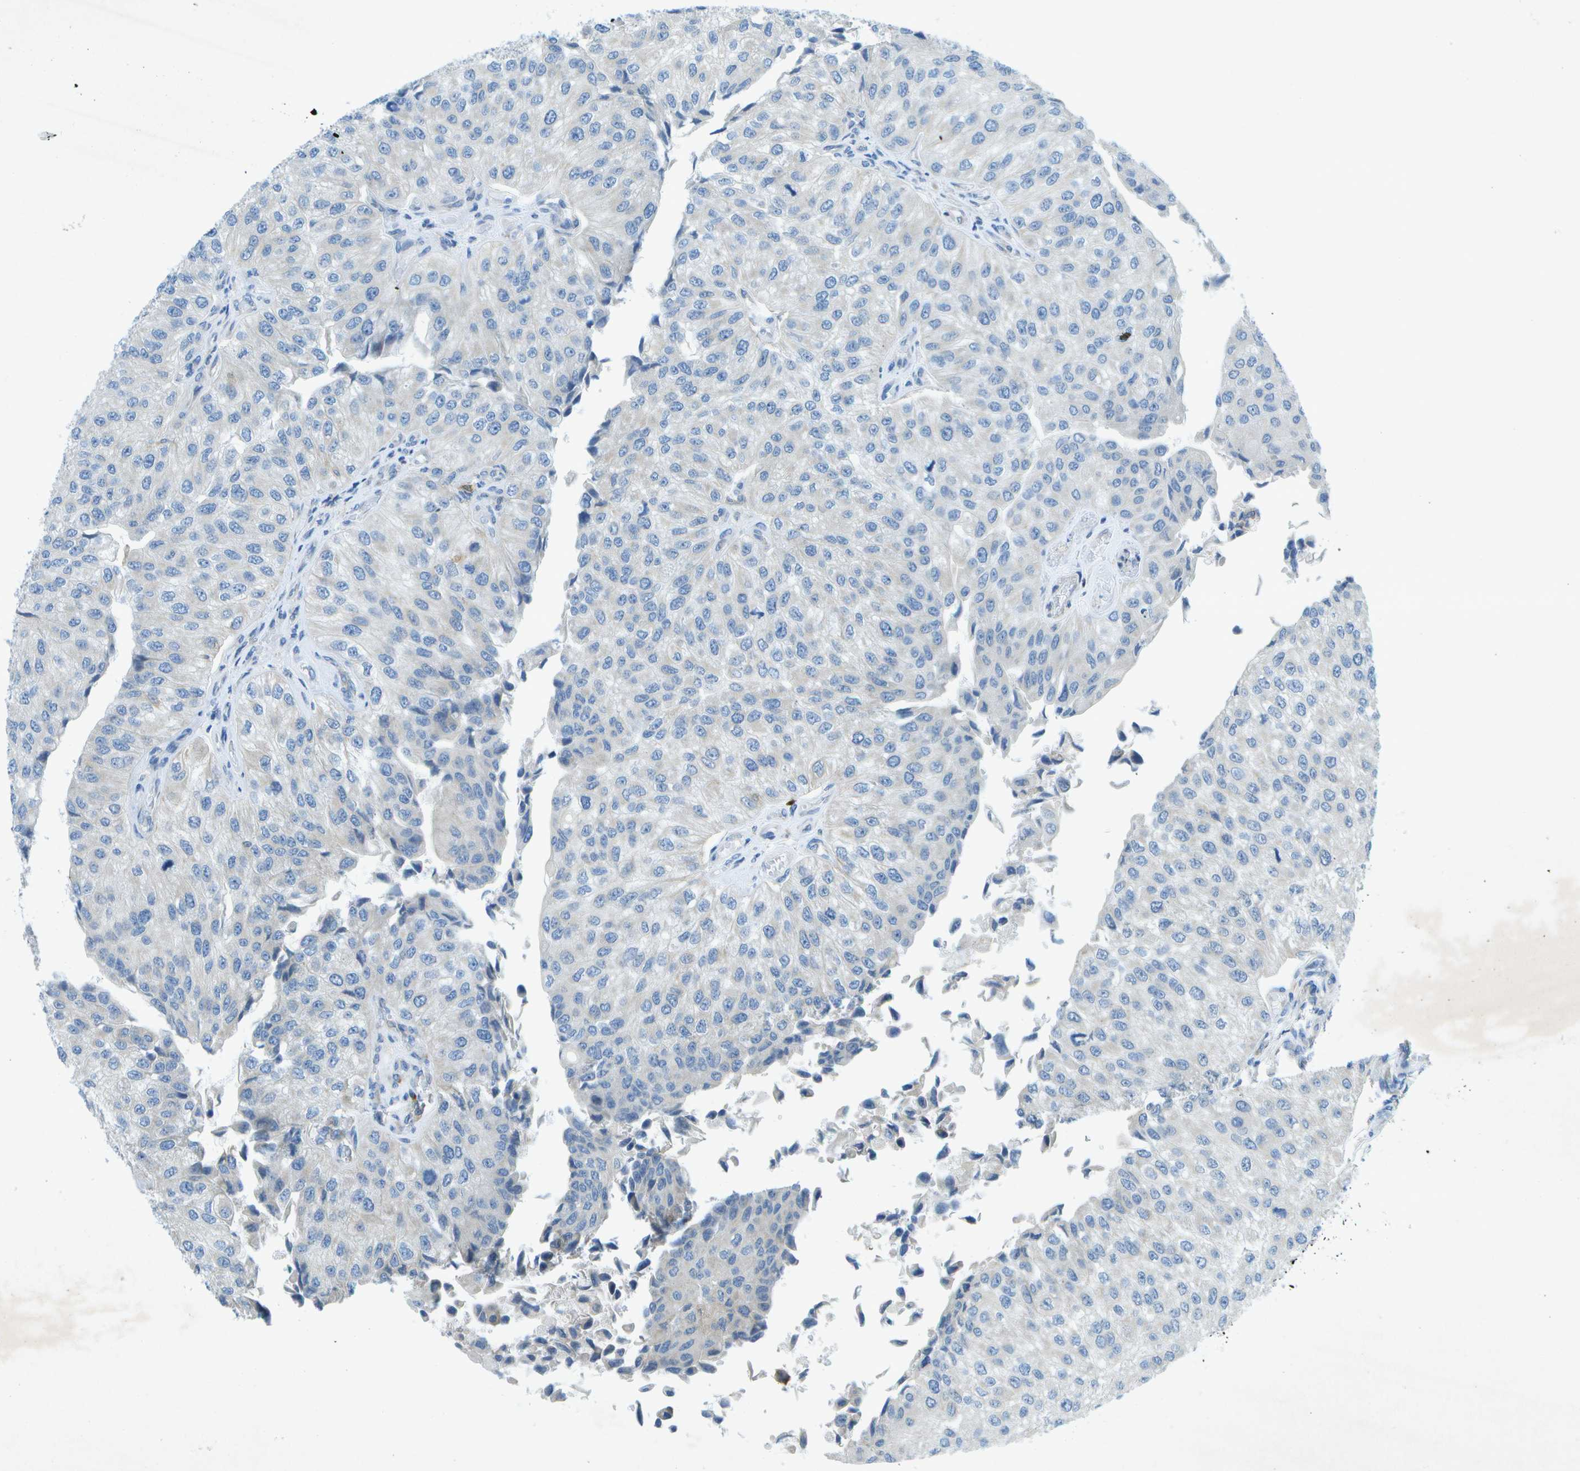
{"staining": {"intensity": "weak", "quantity": "<25%", "location": "cytoplasmic/membranous"}, "tissue": "urothelial cancer", "cell_type": "Tumor cells", "image_type": "cancer", "snomed": [{"axis": "morphology", "description": "Urothelial carcinoma, High grade"}, {"axis": "topography", "description": "Kidney"}, {"axis": "topography", "description": "Urinary bladder"}], "caption": "Urothelial cancer was stained to show a protein in brown. There is no significant expression in tumor cells. Brightfield microscopy of immunohistochemistry (IHC) stained with DAB (brown) and hematoxylin (blue), captured at high magnification.", "gene": "WNK2", "patient": {"sex": "male", "age": 77}}